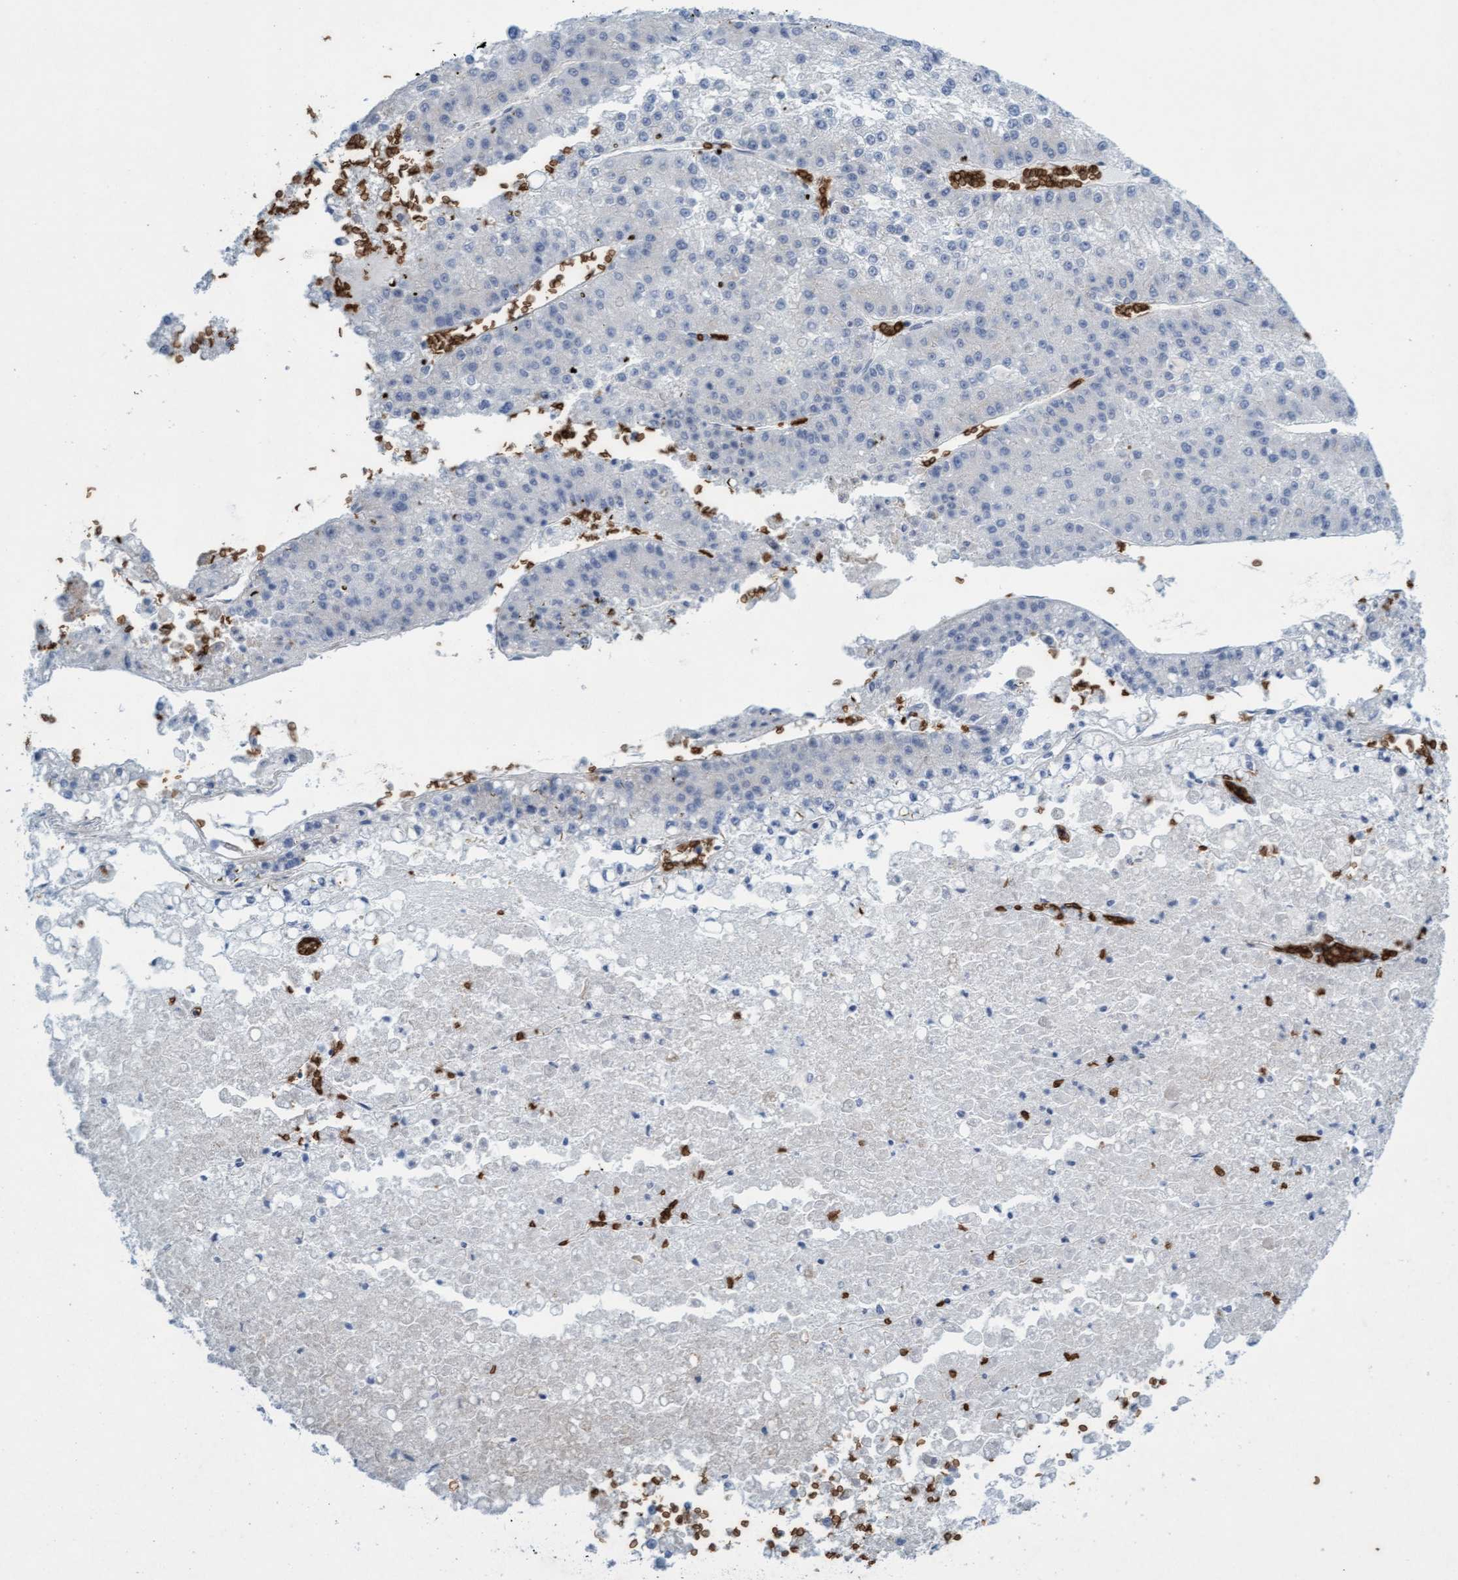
{"staining": {"intensity": "negative", "quantity": "none", "location": "none"}, "tissue": "liver cancer", "cell_type": "Tumor cells", "image_type": "cancer", "snomed": [{"axis": "morphology", "description": "Carcinoma, Hepatocellular, NOS"}, {"axis": "topography", "description": "Liver"}], "caption": "Liver cancer stained for a protein using immunohistochemistry exhibits no staining tumor cells.", "gene": "SPEM2", "patient": {"sex": "female", "age": 73}}